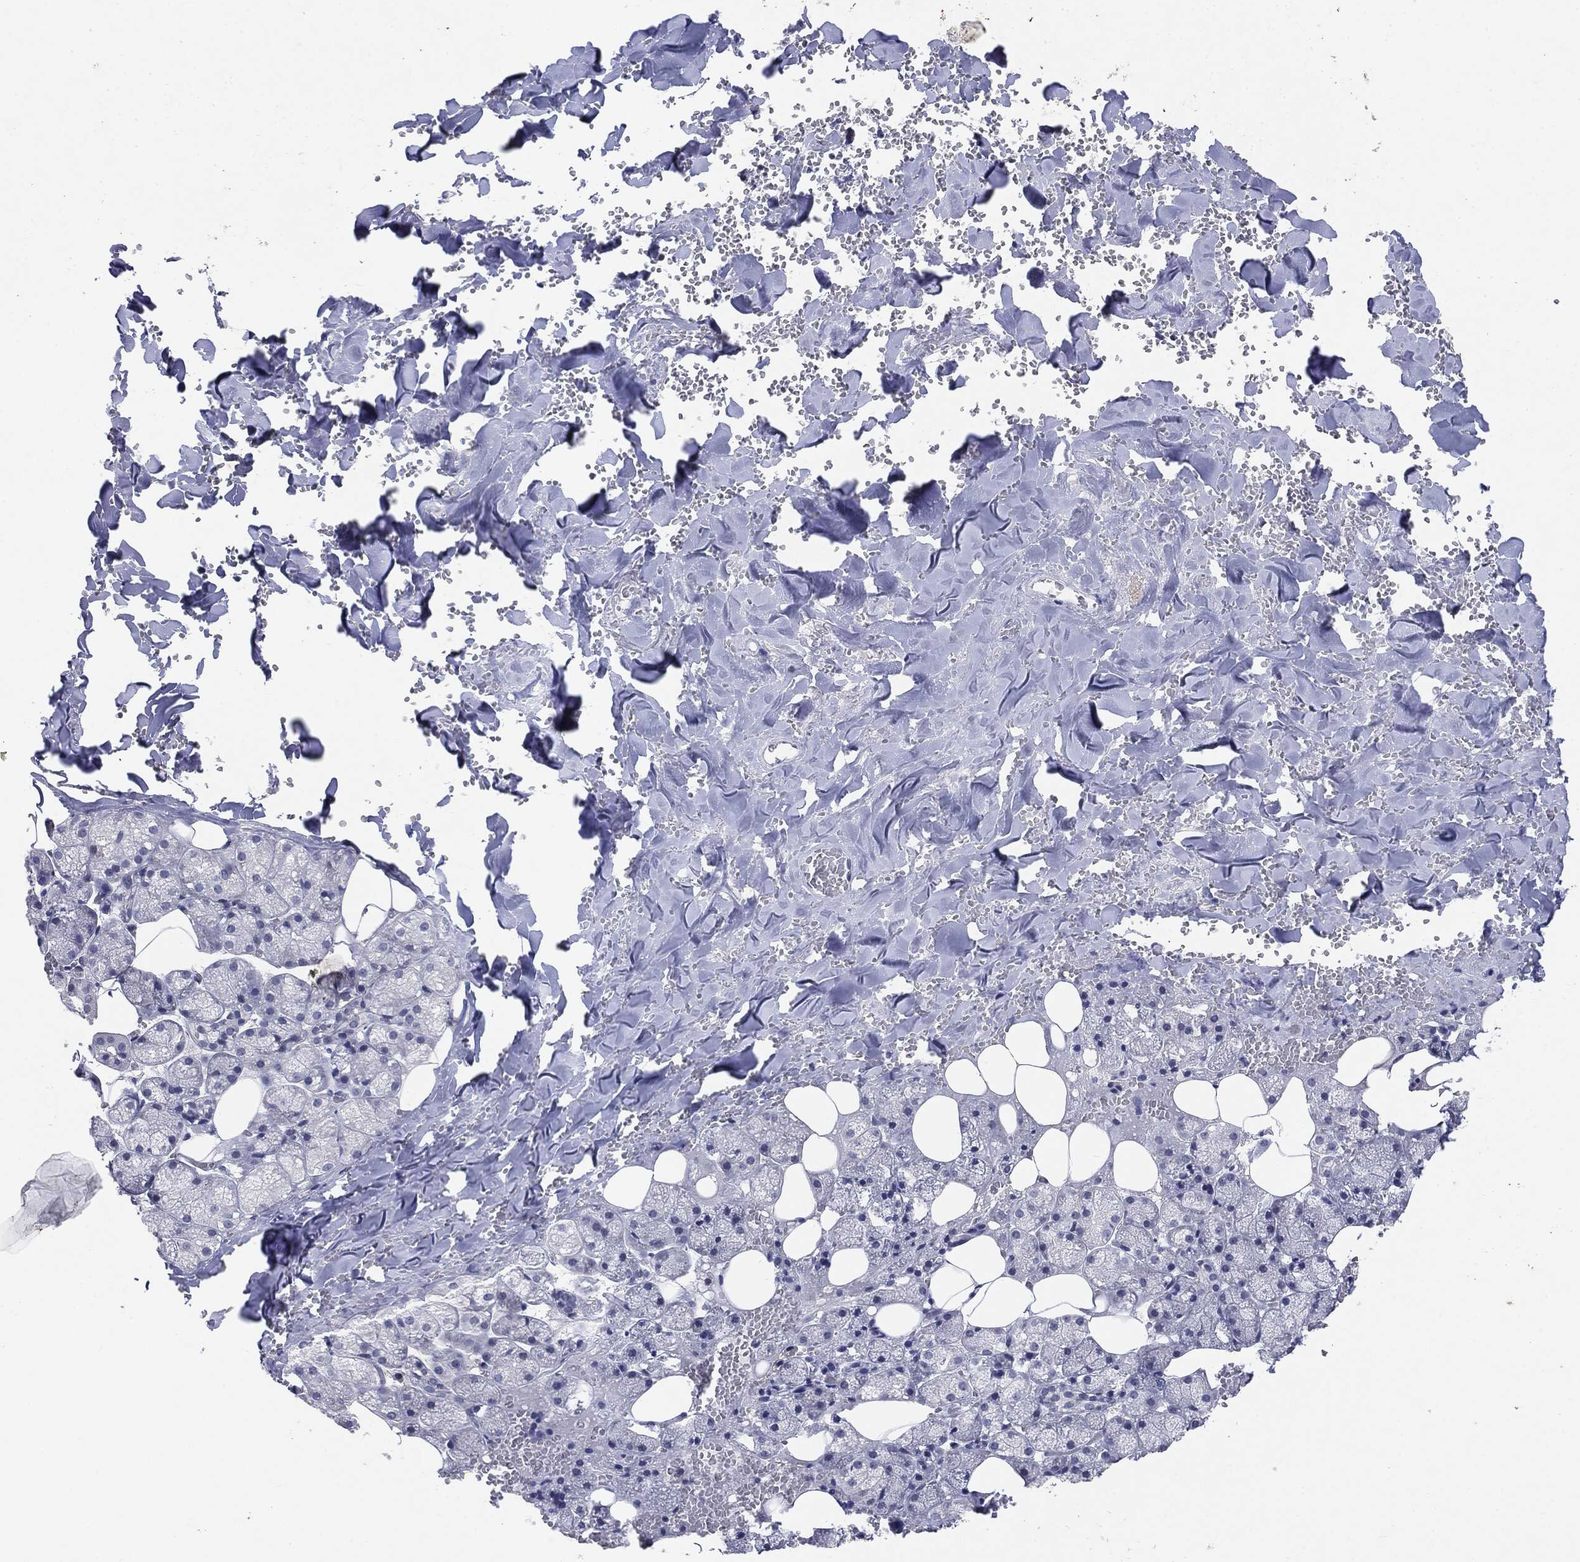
{"staining": {"intensity": "negative", "quantity": "none", "location": "none"}, "tissue": "salivary gland", "cell_type": "Glandular cells", "image_type": "normal", "snomed": [{"axis": "morphology", "description": "Normal tissue, NOS"}, {"axis": "topography", "description": "Salivary gland"}], "caption": "This is an immunohistochemistry (IHC) photomicrograph of benign salivary gland. There is no positivity in glandular cells.", "gene": "KIF2C", "patient": {"sex": "male", "age": 38}}